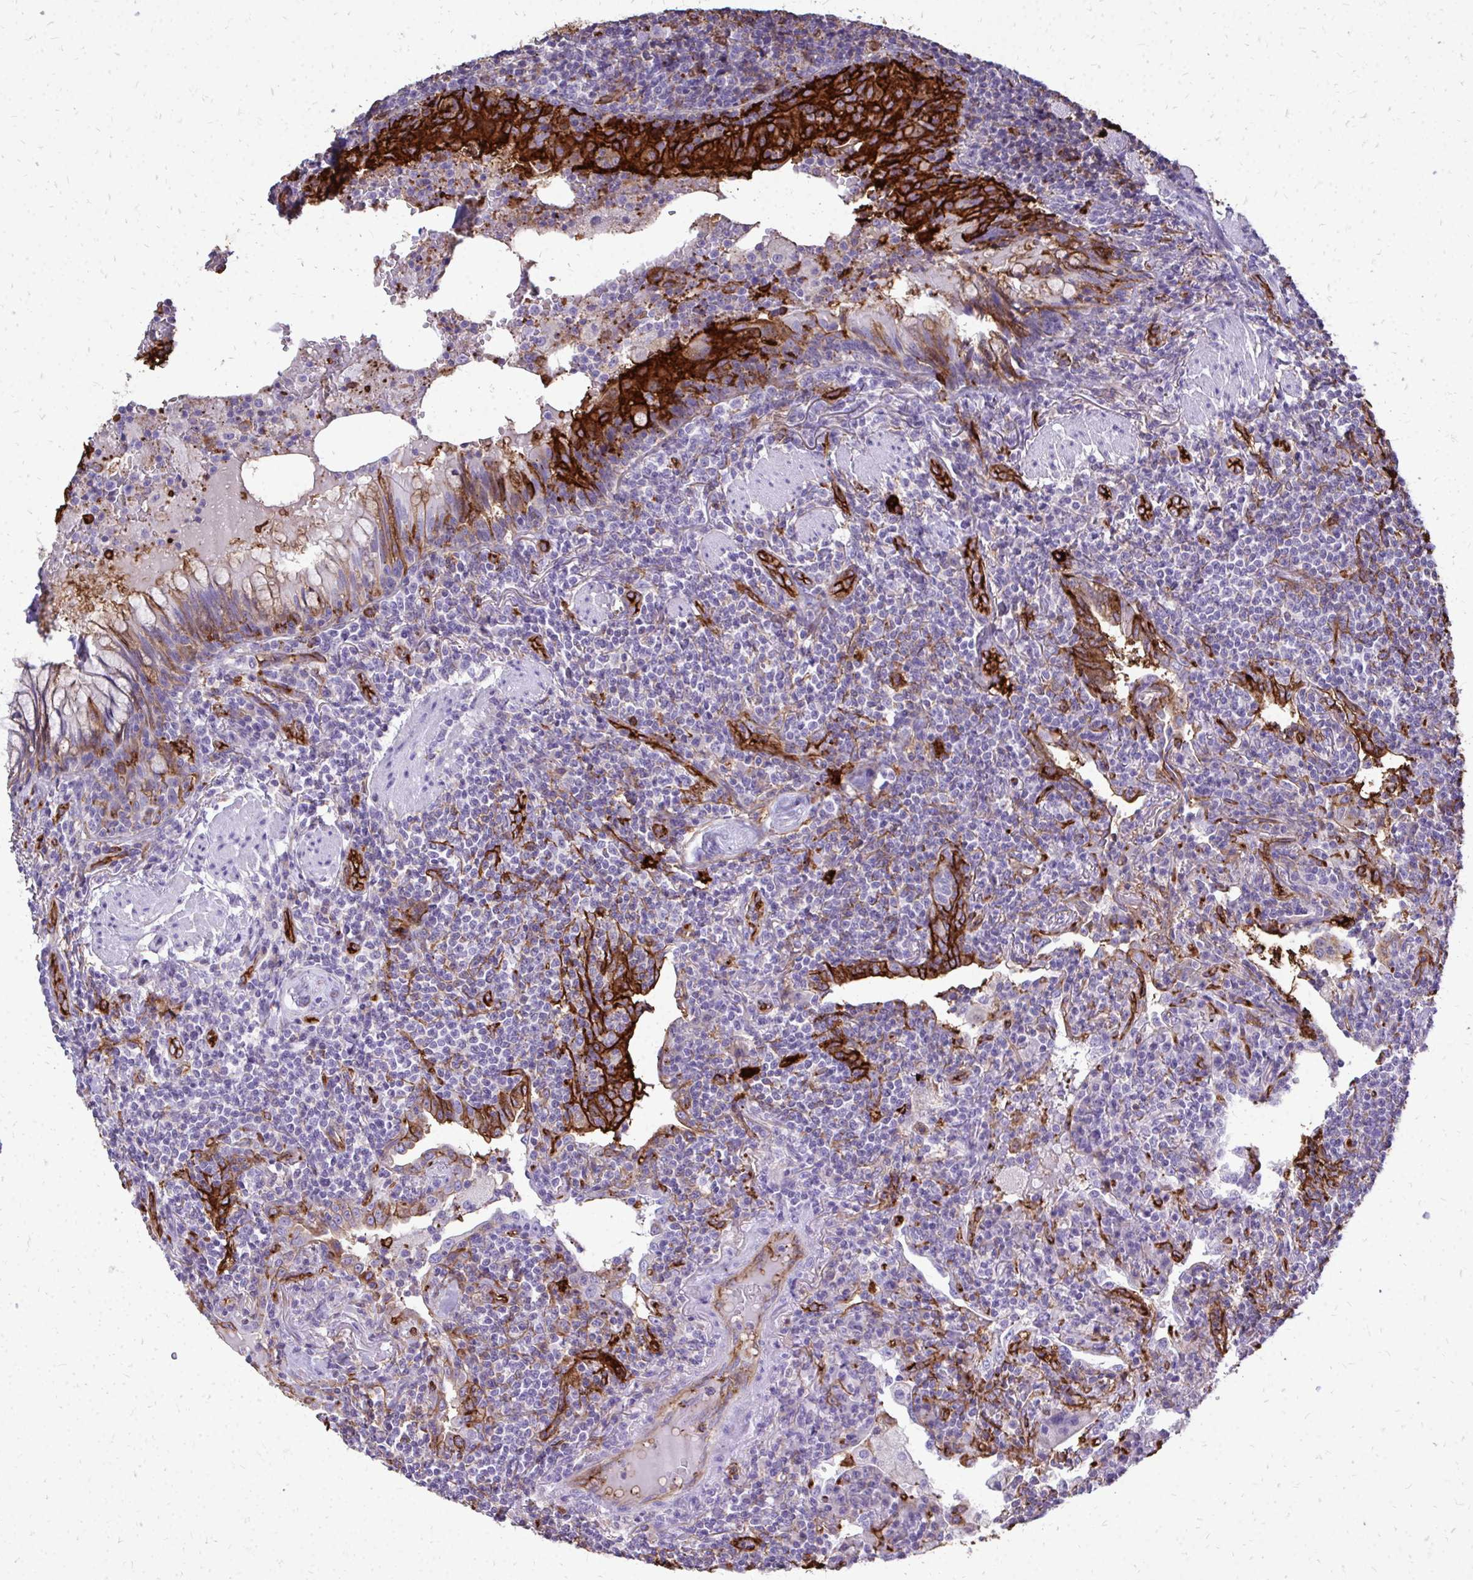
{"staining": {"intensity": "moderate", "quantity": "<25%", "location": "cytoplasmic/membranous"}, "tissue": "lymphoma", "cell_type": "Tumor cells", "image_type": "cancer", "snomed": [{"axis": "morphology", "description": "Malignant lymphoma, non-Hodgkin's type, Low grade"}, {"axis": "topography", "description": "Lung"}], "caption": "Malignant lymphoma, non-Hodgkin's type (low-grade) stained with immunohistochemistry (IHC) demonstrates moderate cytoplasmic/membranous positivity in approximately <25% of tumor cells.", "gene": "MARCKSL1", "patient": {"sex": "female", "age": 71}}